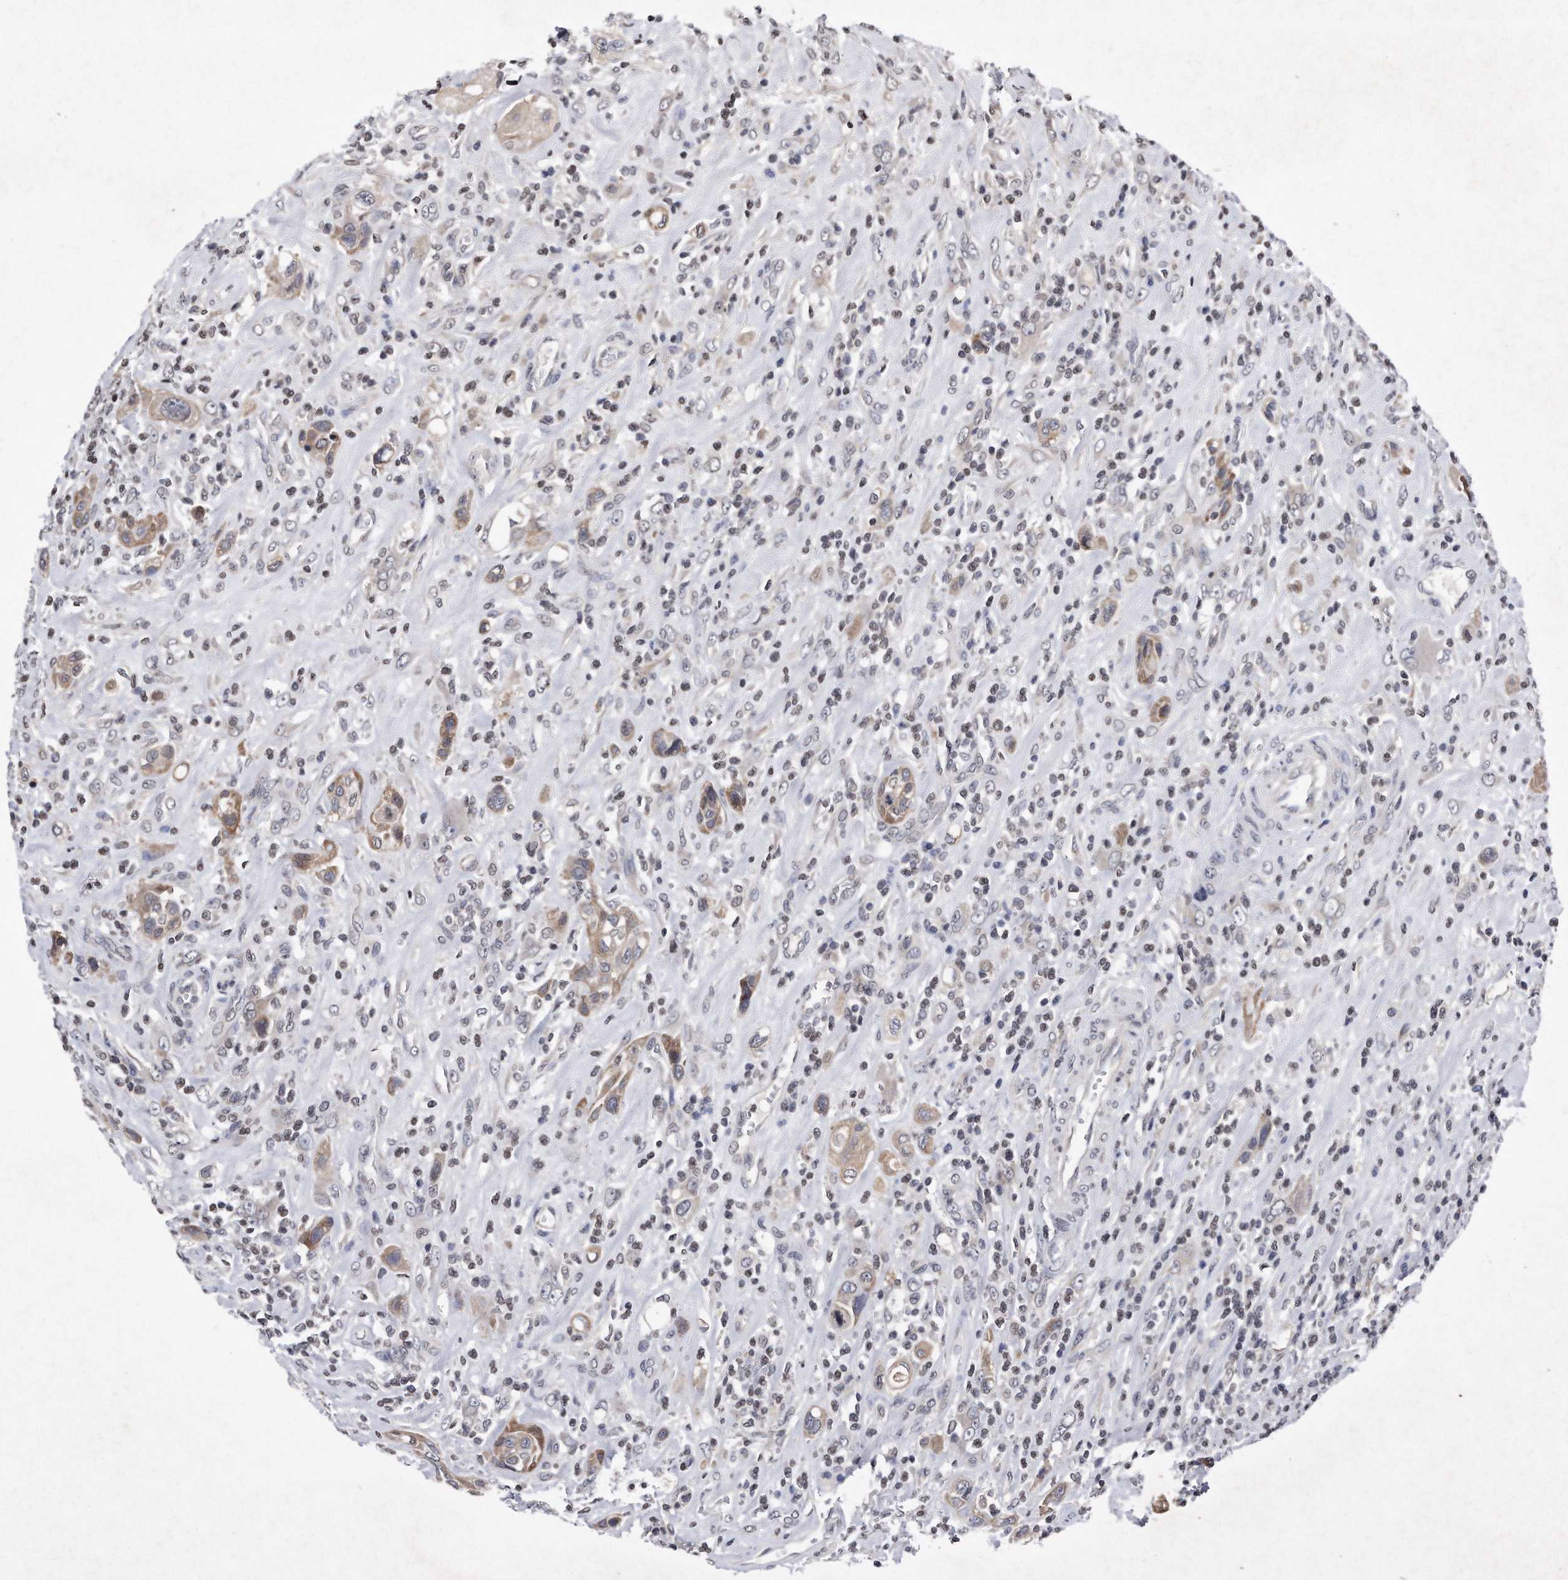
{"staining": {"intensity": "weak", "quantity": "25%-75%", "location": "cytoplasmic/membranous"}, "tissue": "urothelial cancer", "cell_type": "Tumor cells", "image_type": "cancer", "snomed": [{"axis": "morphology", "description": "Urothelial carcinoma, High grade"}, {"axis": "topography", "description": "Urinary bladder"}], "caption": "The histopathology image exhibits a brown stain indicating the presence of a protein in the cytoplasmic/membranous of tumor cells in urothelial cancer. (DAB = brown stain, brightfield microscopy at high magnification).", "gene": "DAB1", "patient": {"sex": "male", "age": 50}}